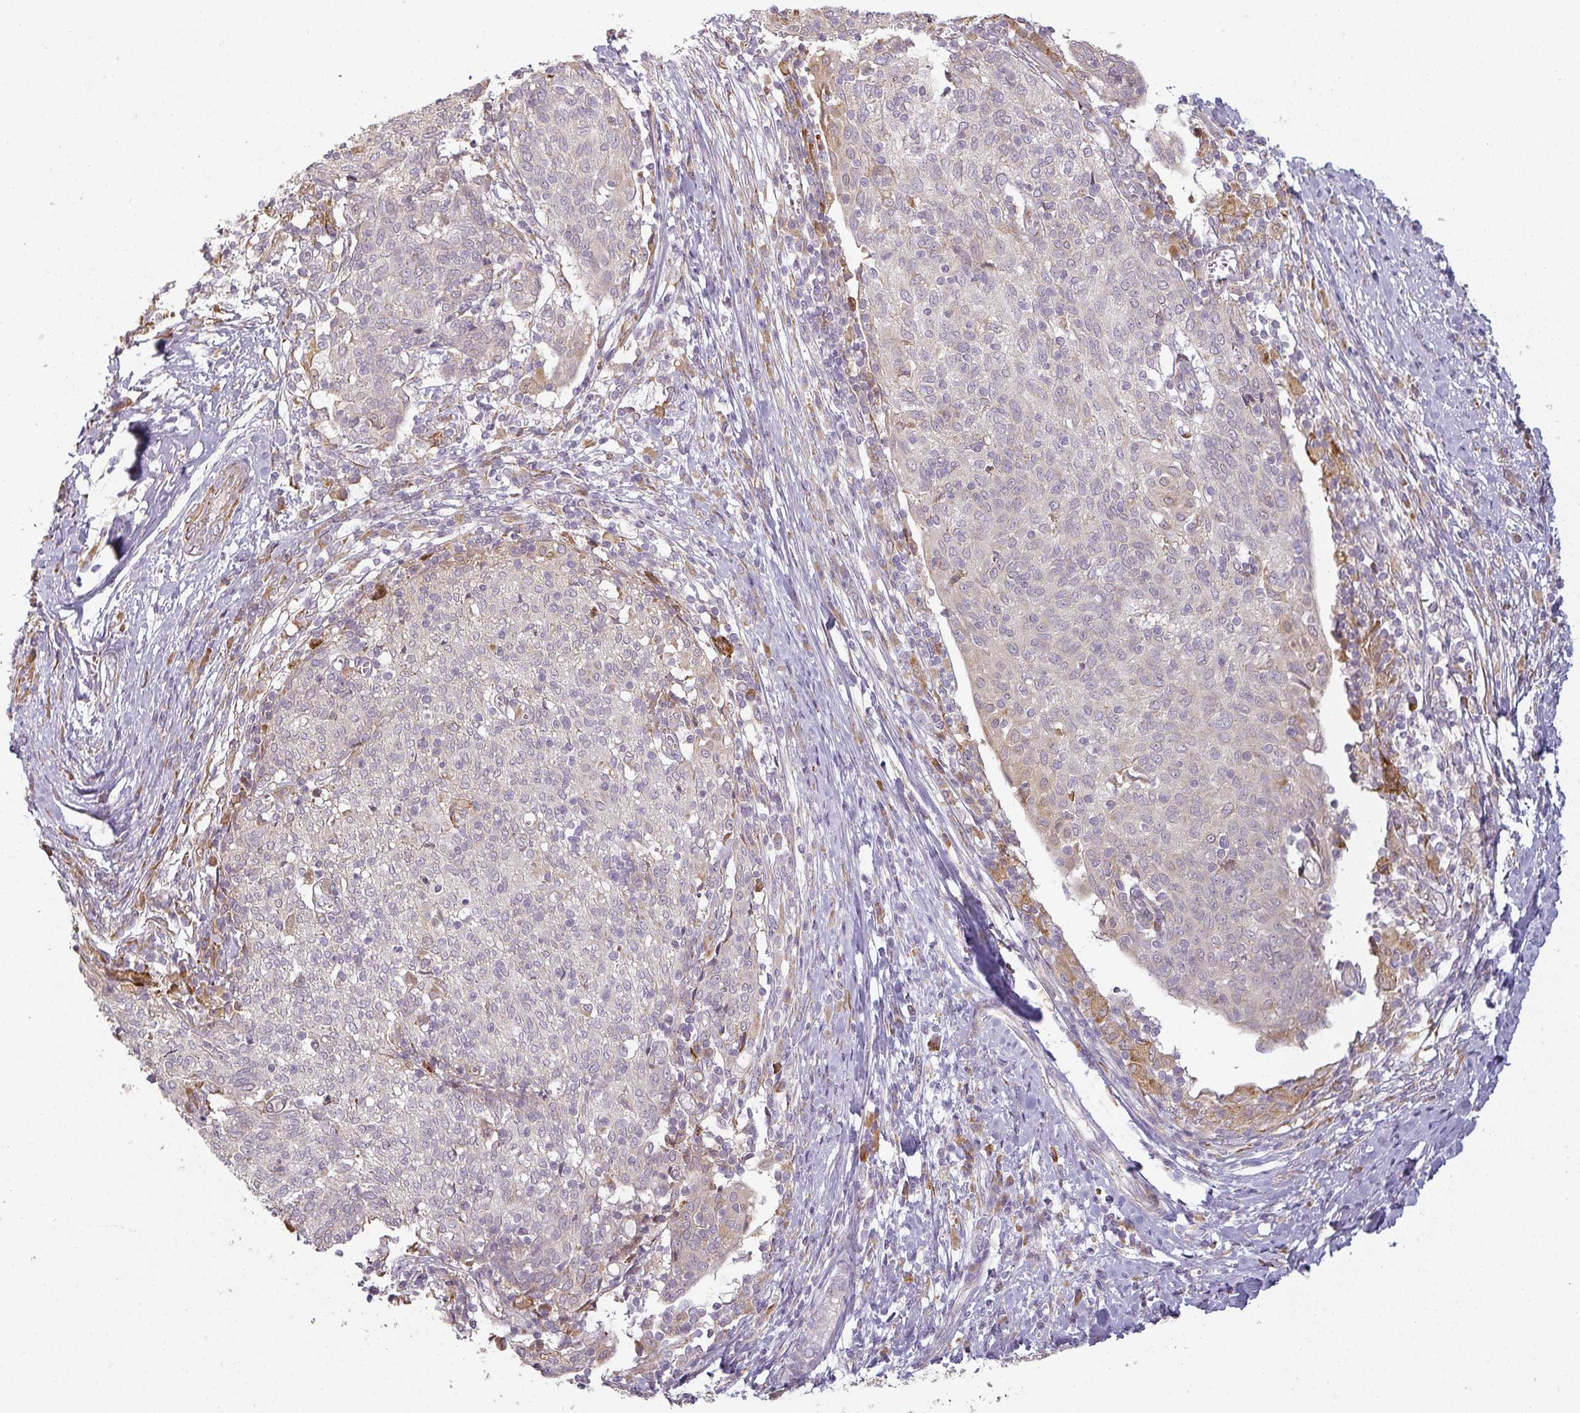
{"staining": {"intensity": "negative", "quantity": "none", "location": "none"}, "tissue": "cervical cancer", "cell_type": "Tumor cells", "image_type": "cancer", "snomed": [{"axis": "morphology", "description": "Squamous cell carcinoma, NOS"}, {"axis": "topography", "description": "Cervix"}], "caption": "High power microscopy histopathology image of an immunohistochemistry (IHC) micrograph of cervical cancer, revealing no significant positivity in tumor cells.", "gene": "CCDC144A", "patient": {"sex": "female", "age": 52}}